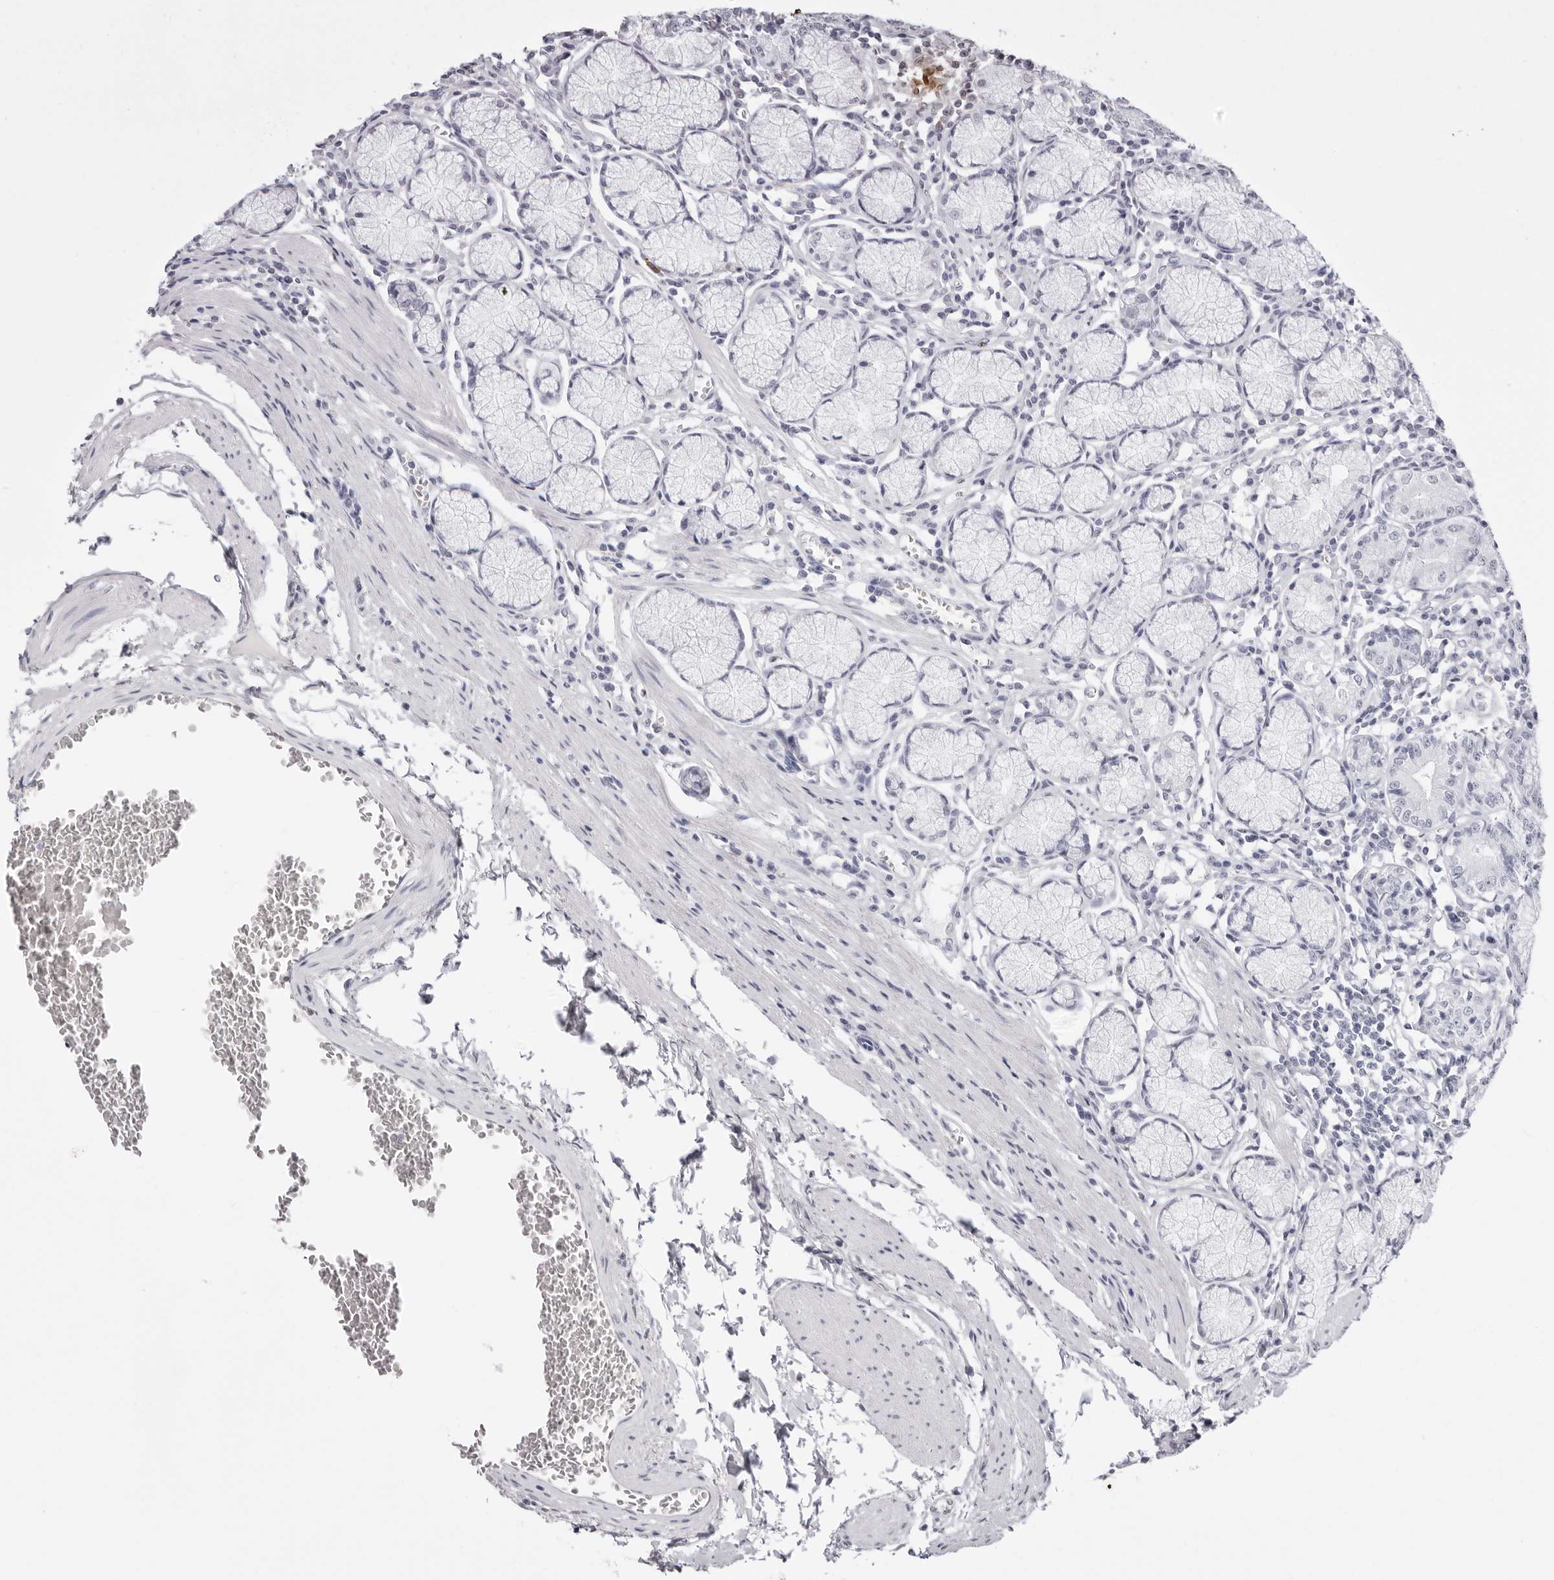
{"staining": {"intensity": "negative", "quantity": "none", "location": "none"}, "tissue": "stomach", "cell_type": "Glandular cells", "image_type": "normal", "snomed": [{"axis": "morphology", "description": "Normal tissue, NOS"}, {"axis": "topography", "description": "Stomach"}], "caption": "Immunohistochemistry photomicrograph of benign stomach: human stomach stained with DAB demonstrates no significant protein expression in glandular cells. (DAB (3,3'-diaminobenzidine) immunohistochemistry visualized using brightfield microscopy, high magnification).", "gene": "CST5", "patient": {"sex": "male", "age": 55}}